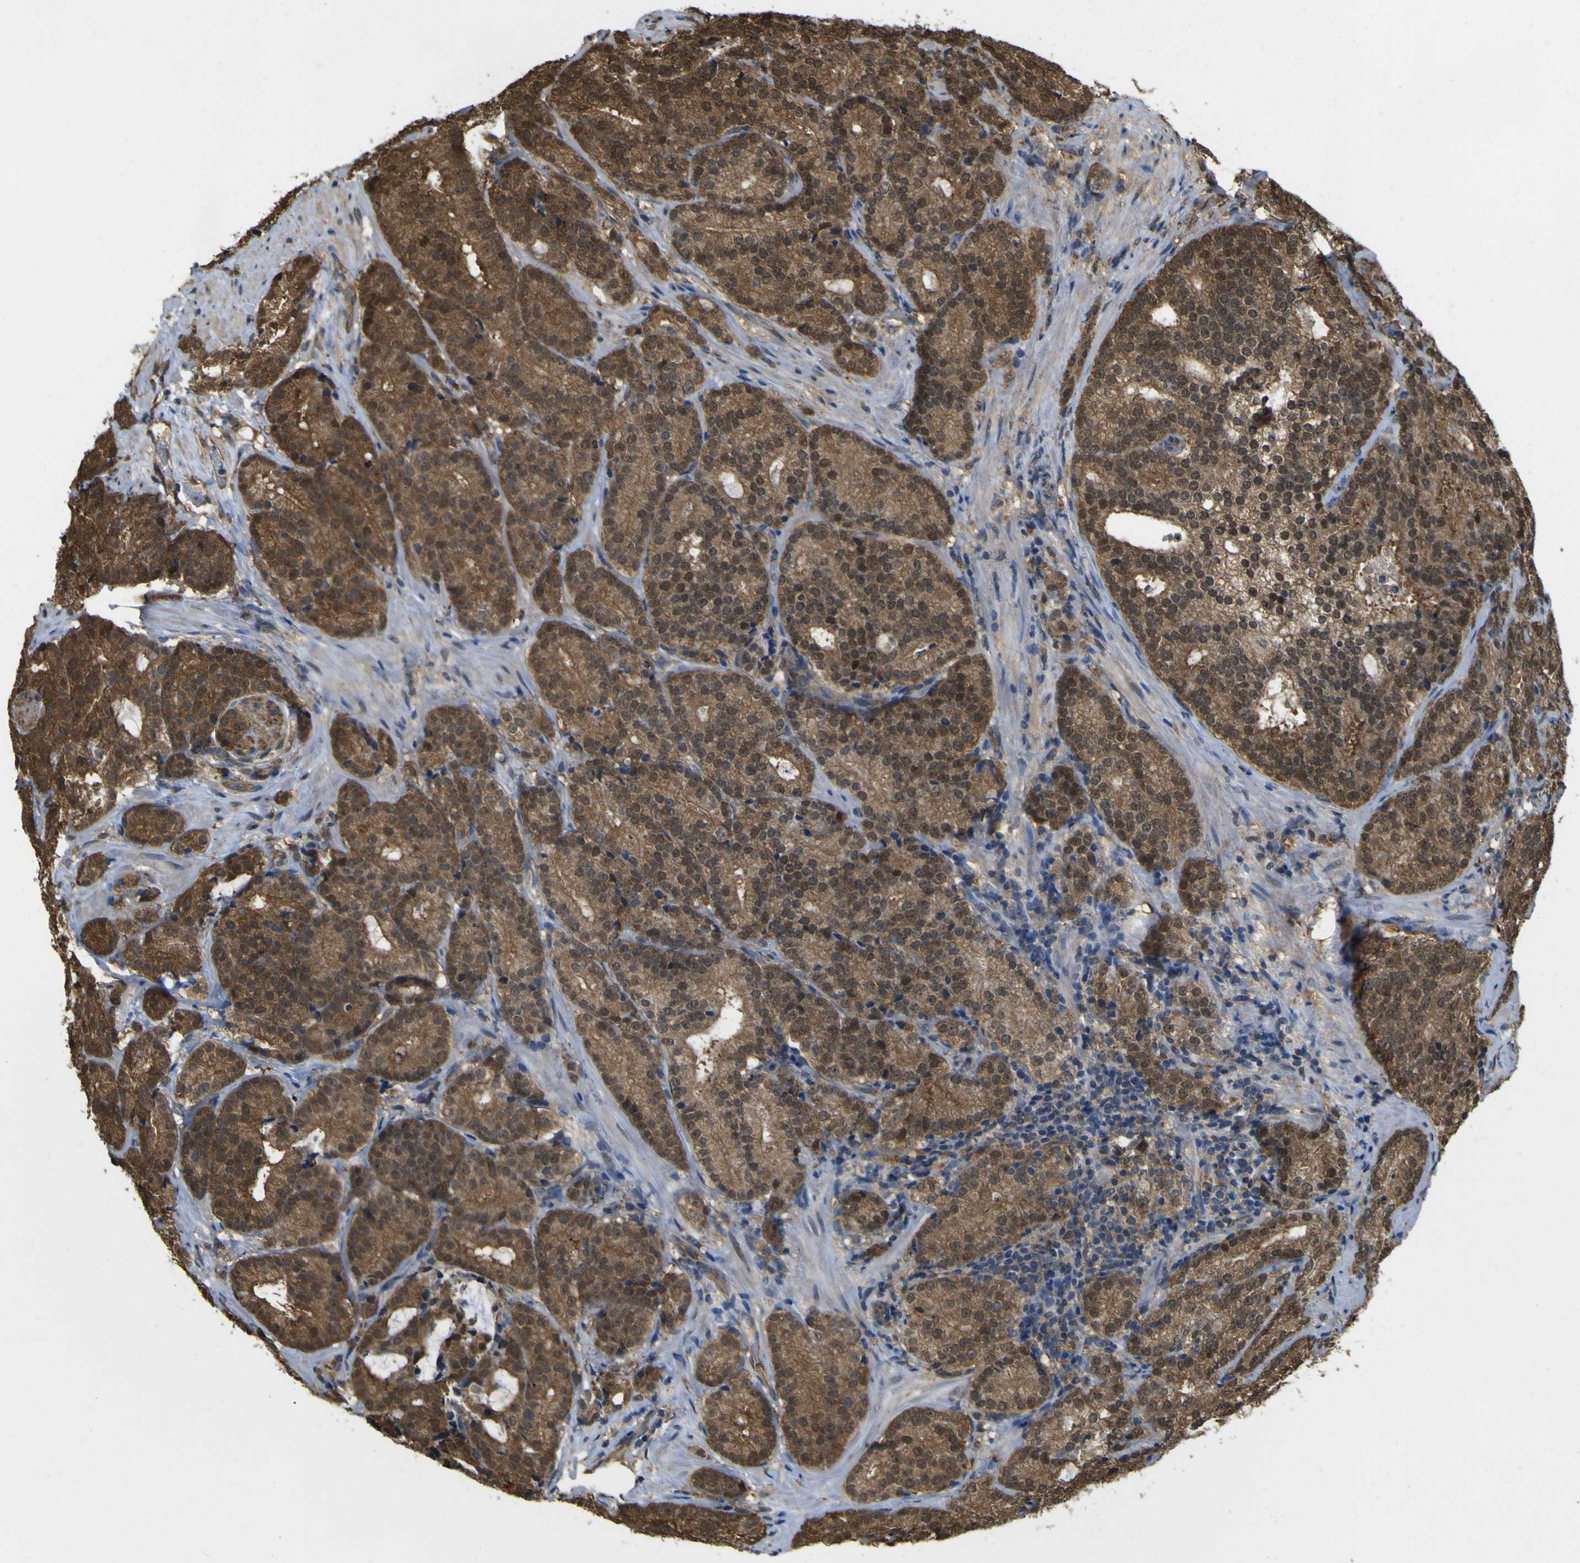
{"staining": {"intensity": "strong", "quantity": ">75%", "location": "cytoplasmic/membranous,nuclear"}, "tissue": "prostate cancer", "cell_type": "Tumor cells", "image_type": "cancer", "snomed": [{"axis": "morphology", "description": "Adenocarcinoma, High grade"}, {"axis": "topography", "description": "Prostate"}], "caption": "IHC image of human adenocarcinoma (high-grade) (prostate) stained for a protein (brown), which demonstrates high levels of strong cytoplasmic/membranous and nuclear staining in about >75% of tumor cells.", "gene": "YWHAG", "patient": {"sex": "male", "age": 61}}